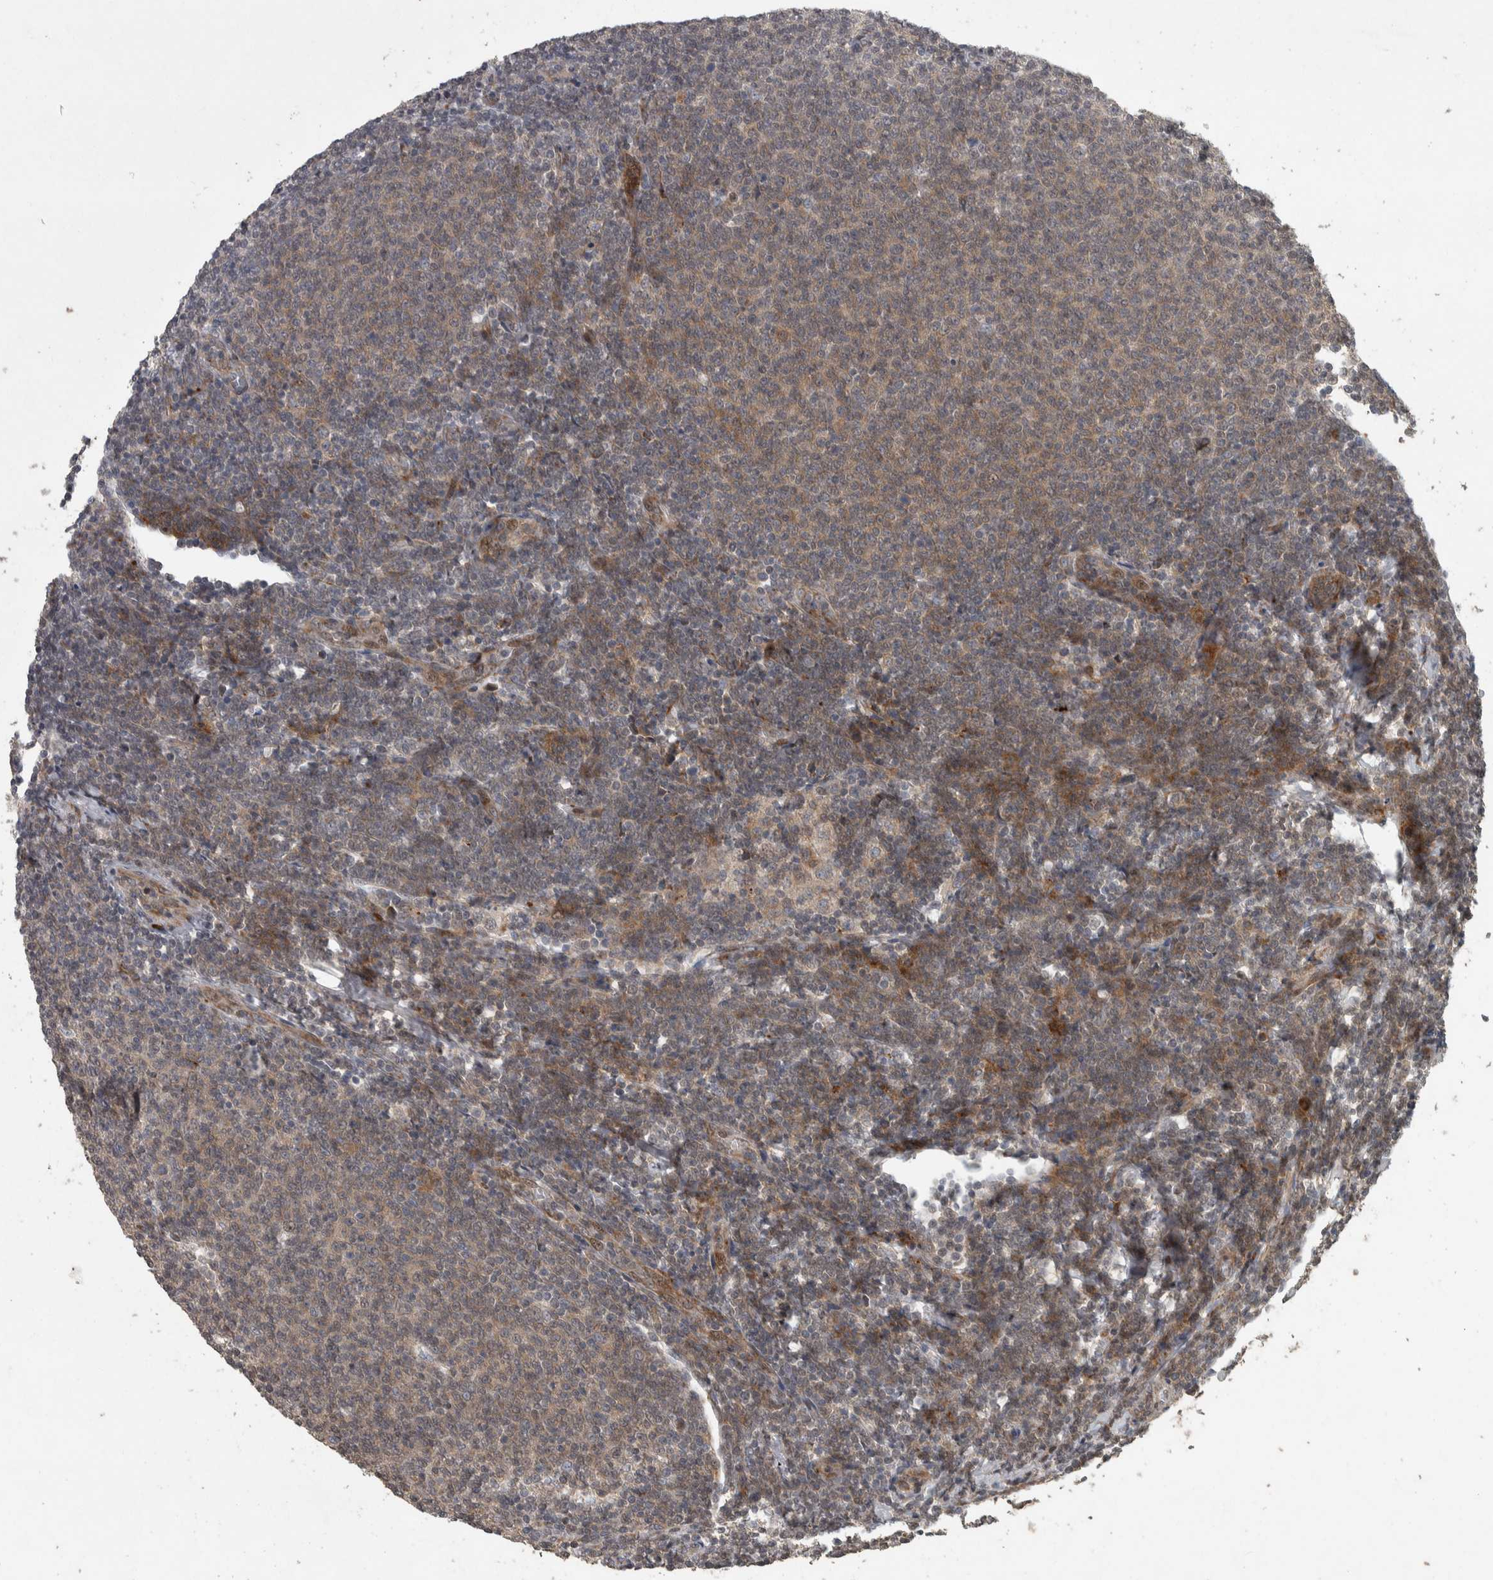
{"staining": {"intensity": "weak", "quantity": ">75%", "location": "cytoplasmic/membranous"}, "tissue": "lymphoma", "cell_type": "Tumor cells", "image_type": "cancer", "snomed": [{"axis": "morphology", "description": "Malignant lymphoma, non-Hodgkin's type, Low grade"}, {"axis": "topography", "description": "Lymph node"}], "caption": "This micrograph displays immunohistochemistry (IHC) staining of human malignant lymphoma, non-Hodgkin's type (low-grade), with low weak cytoplasmic/membranous positivity in about >75% of tumor cells.", "gene": "ERAL1", "patient": {"sex": "male", "age": 66}}